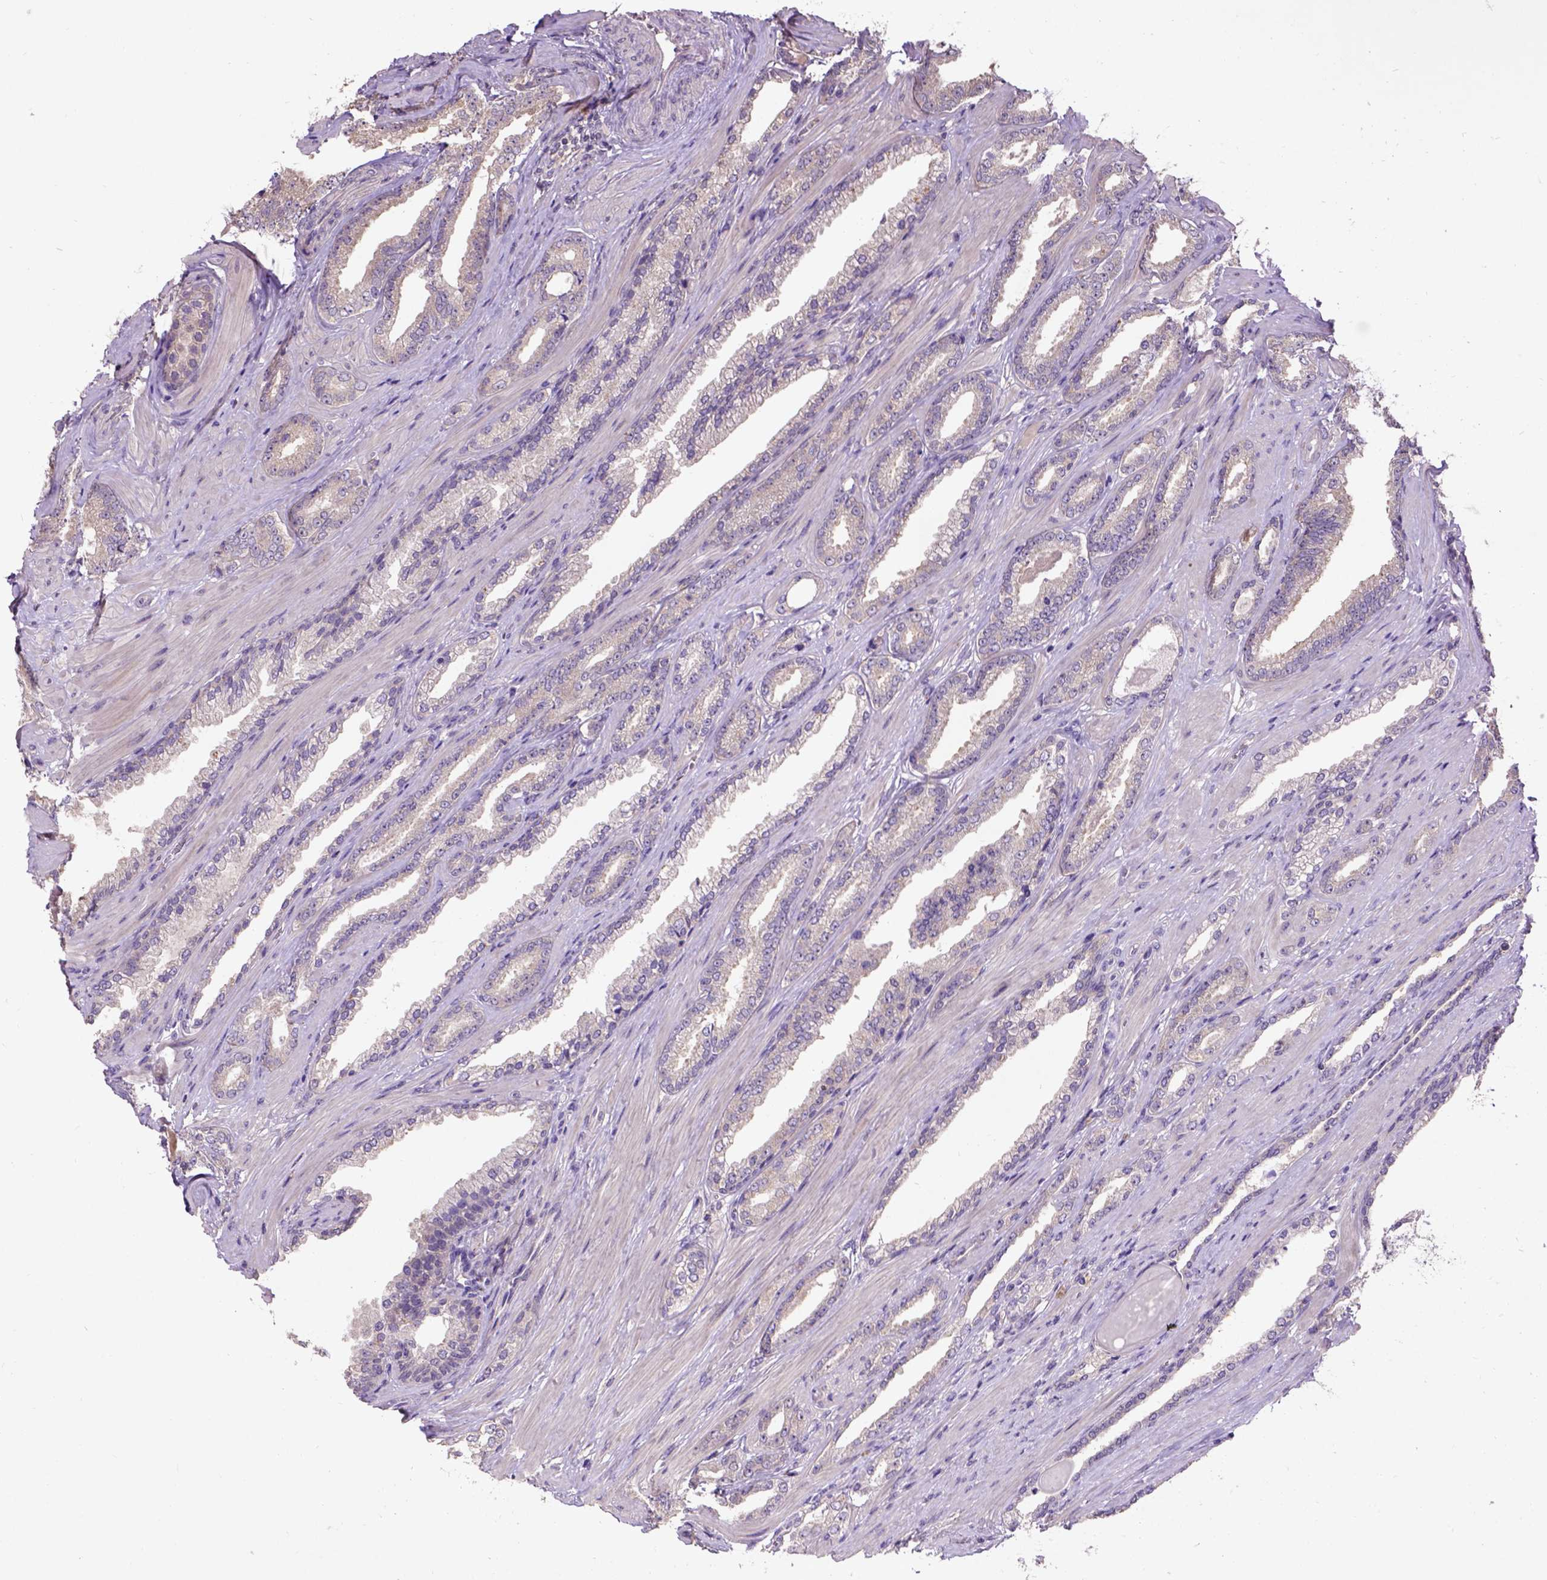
{"staining": {"intensity": "weak", "quantity": "25%-75%", "location": "cytoplasmic/membranous"}, "tissue": "prostate cancer", "cell_type": "Tumor cells", "image_type": "cancer", "snomed": [{"axis": "morphology", "description": "Adenocarcinoma, Low grade"}, {"axis": "topography", "description": "Prostate"}], "caption": "Protein analysis of prostate cancer tissue demonstrates weak cytoplasmic/membranous positivity in approximately 25%-75% of tumor cells.", "gene": "KBTBD8", "patient": {"sex": "male", "age": 61}}